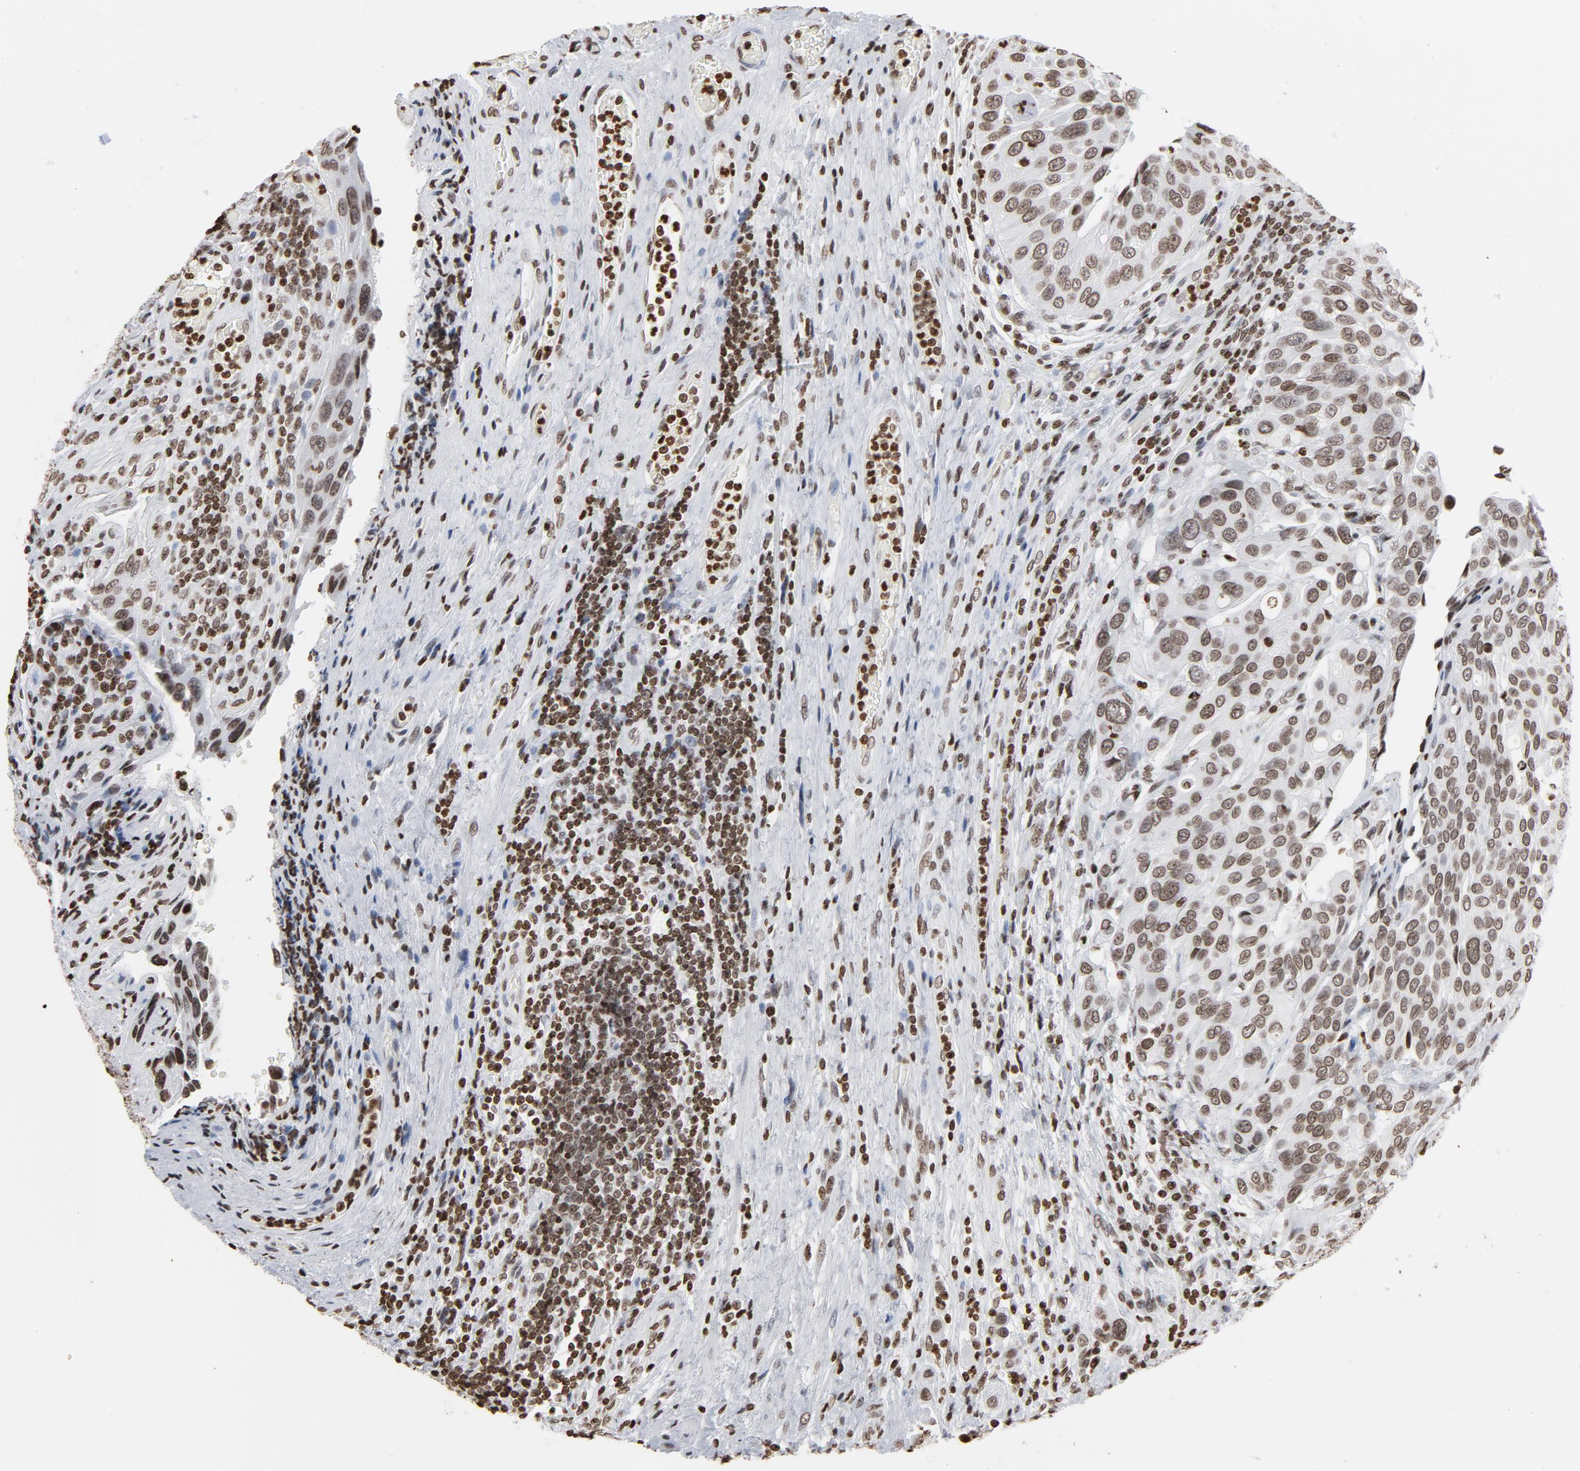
{"staining": {"intensity": "weak", "quantity": ">75%", "location": "nuclear"}, "tissue": "urothelial cancer", "cell_type": "Tumor cells", "image_type": "cancer", "snomed": [{"axis": "morphology", "description": "Urothelial carcinoma, High grade"}, {"axis": "topography", "description": "Urinary bladder"}], "caption": "Immunohistochemical staining of urothelial cancer reveals weak nuclear protein positivity in about >75% of tumor cells.", "gene": "H2AC12", "patient": {"sex": "male", "age": 50}}